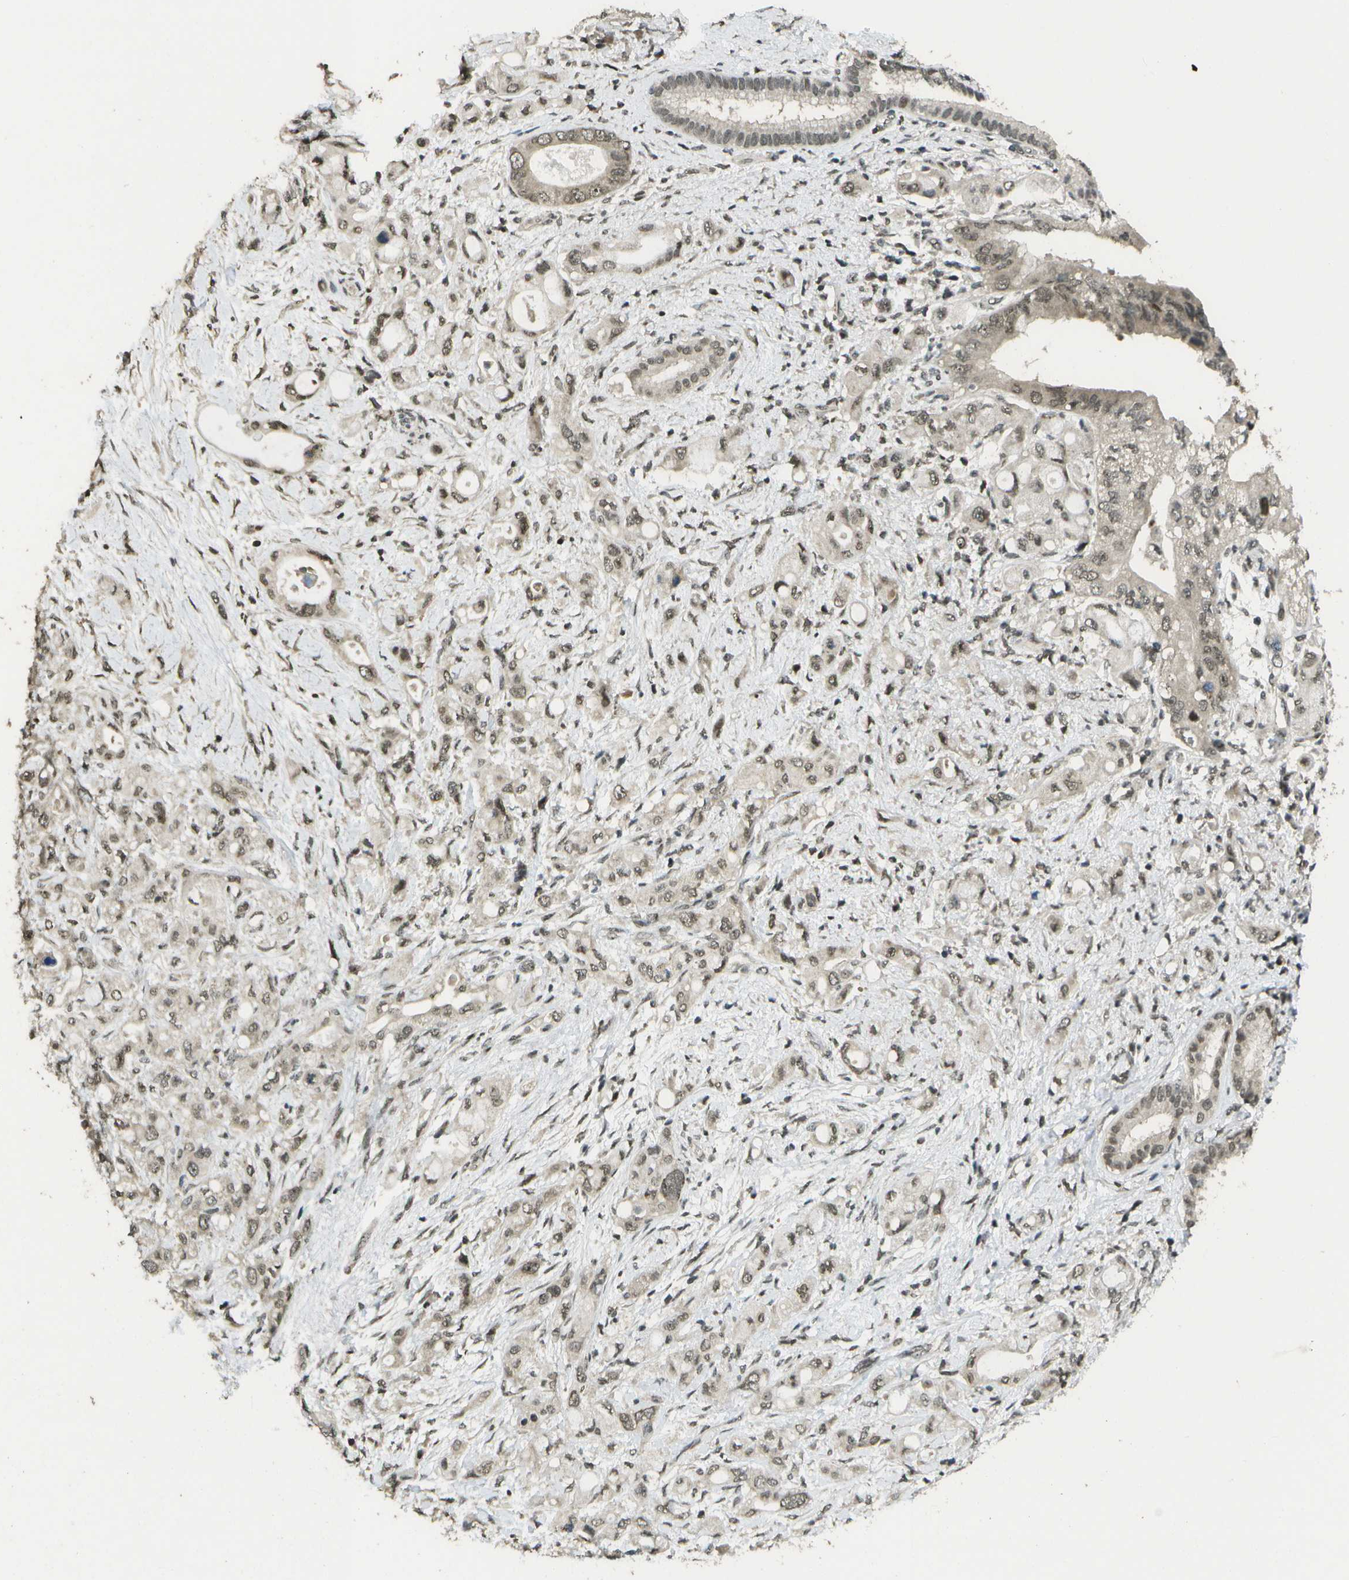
{"staining": {"intensity": "weak", "quantity": ">75%", "location": "nuclear"}, "tissue": "pancreatic cancer", "cell_type": "Tumor cells", "image_type": "cancer", "snomed": [{"axis": "morphology", "description": "Adenocarcinoma, NOS"}, {"axis": "topography", "description": "Pancreas"}], "caption": "Adenocarcinoma (pancreatic) stained with a protein marker shows weak staining in tumor cells.", "gene": "KAT5", "patient": {"sex": "female", "age": 56}}